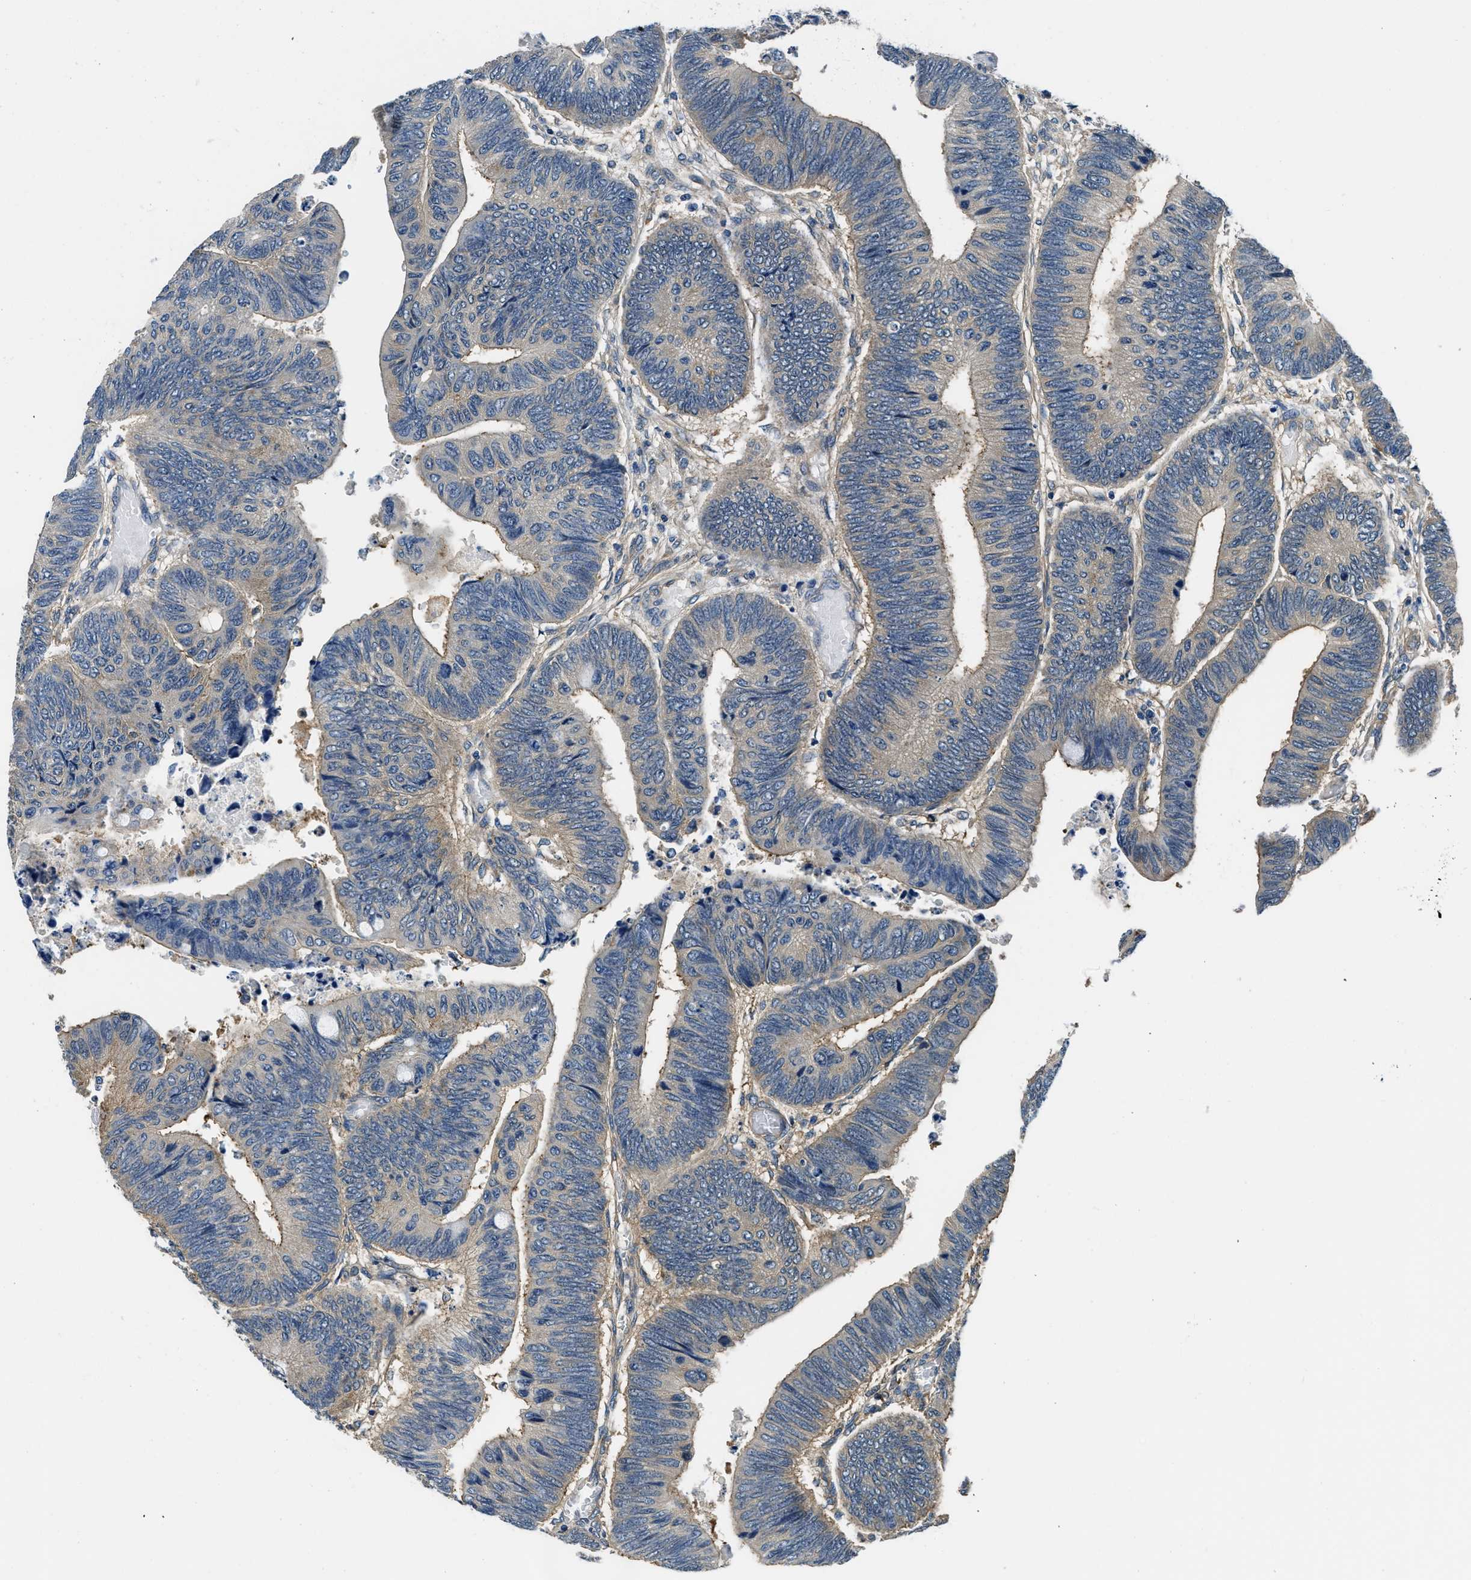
{"staining": {"intensity": "weak", "quantity": ">75%", "location": "cytoplasmic/membranous"}, "tissue": "colorectal cancer", "cell_type": "Tumor cells", "image_type": "cancer", "snomed": [{"axis": "morphology", "description": "Normal tissue, NOS"}, {"axis": "morphology", "description": "Adenocarcinoma, NOS"}, {"axis": "topography", "description": "Rectum"}, {"axis": "topography", "description": "Peripheral nerve tissue"}], "caption": "Colorectal adenocarcinoma was stained to show a protein in brown. There is low levels of weak cytoplasmic/membranous staining in approximately >75% of tumor cells.", "gene": "TWF1", "patient": {"sex": "male", "age": 92}}